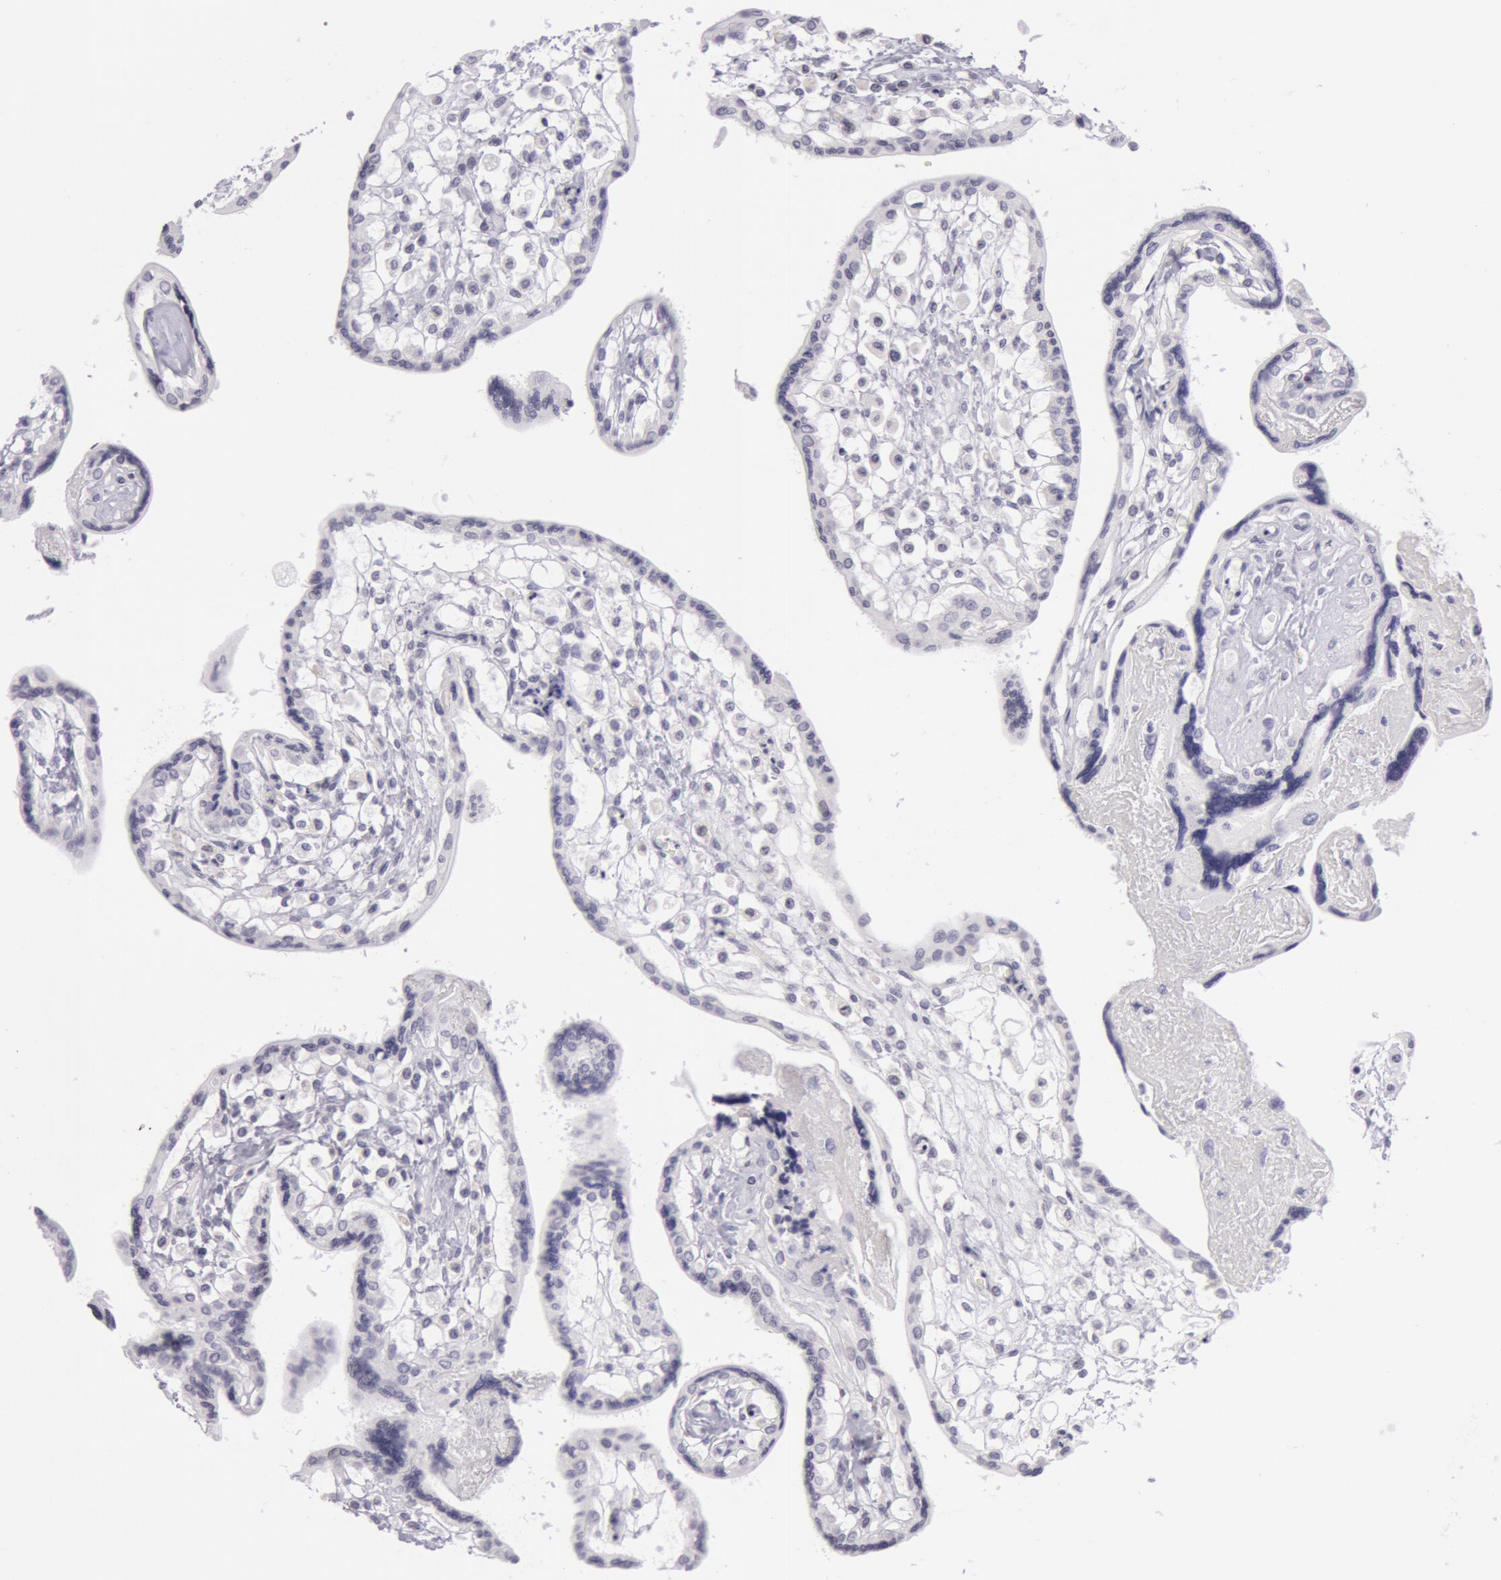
{"staining": {"intensity": "negative", "quantity": "none", "location": "none"}, "tissue": "placenta", "cell_type": "Decidual cells", "image_type": "normal", "snomed": [{"axis": "morphology", "description": "Normal tissue, NOS"}, {"axis": "topography", "description": "Placenta"}], "caption": "There is no significant positivity in decidual cells of placenta. Nuclei are stained in blue.", "gene": "AMACR", "patient": {"sex": "female", "age": 31}}